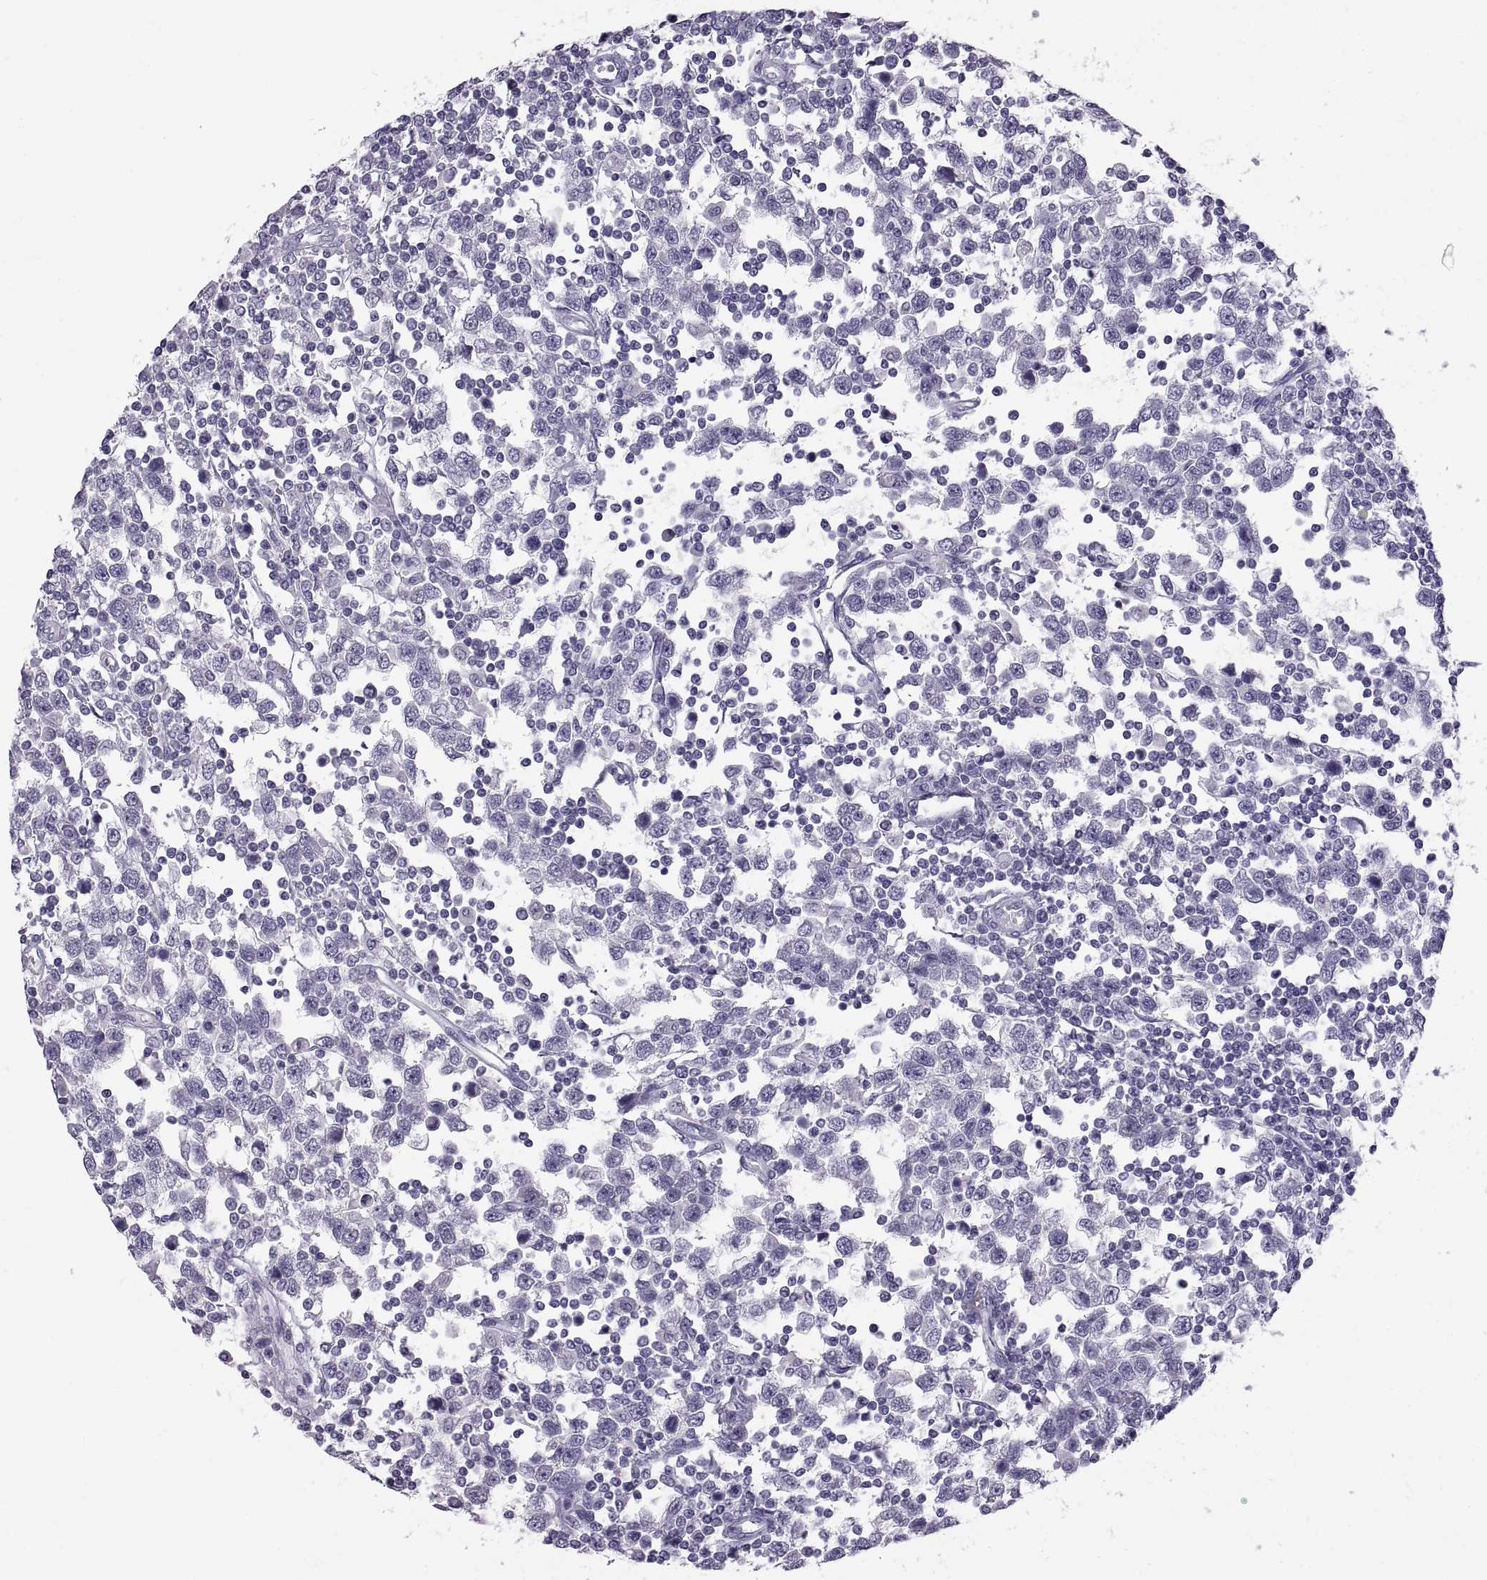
{"staining": {"intensity": "negative", "quantity": "none", "location": "none"}, "tissue": "testis cancer", "cell_type": "Tumor cells", "image_type": "cancer", "snomed": [{"axis": "morphology", "description": "Seminoma, NOS"}, {"axis": "topography", "description": "Testis"}], "caption": "A high-resolution photomicrograph shows immunohistochemistry staining of seminoma (testis), which shows no significant expression in tumor cells.", "gene": "WFDC8", "patient": {"sex": "male", "age": 34}}